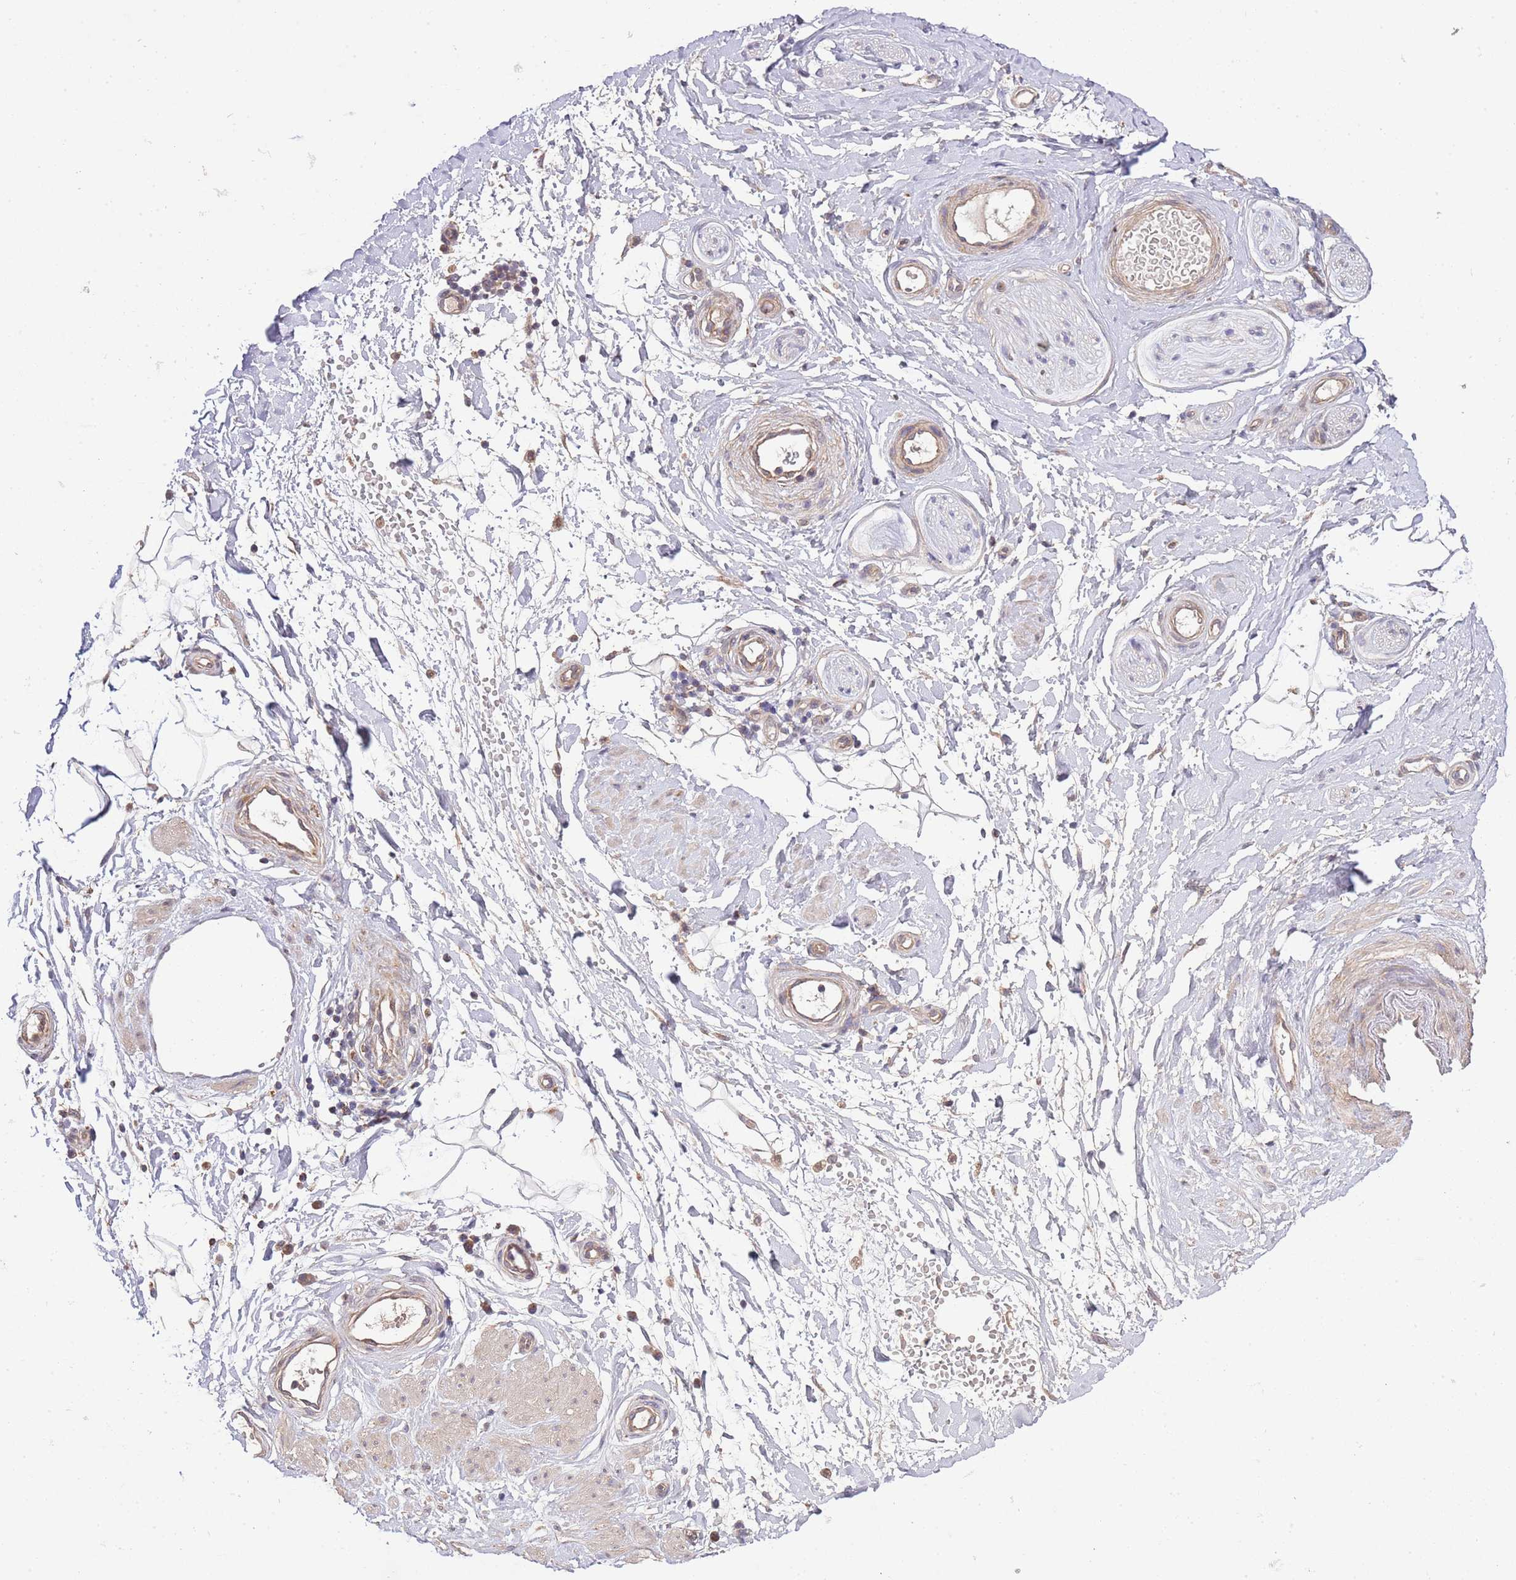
{"staining": {"intensity": "negative", "quantity": "none", "location": "none"}, "tissue": "adipose tissue", "cell_type": "Adipocytes", "image_type": "normal", "snomed": [{"axis": "morphology", "description": "Normal tissue, NOS"}, {"axis": "topography", "description": "Soft tissue"}, {"axis": "topography", "description": "Vascular tissue"}], "caption": "The immunohistochemistry image has no significant positivity in adipocytes of adipose tissue.", "gene": "IVD", "patient": {"sex": "male", "age": 41}}